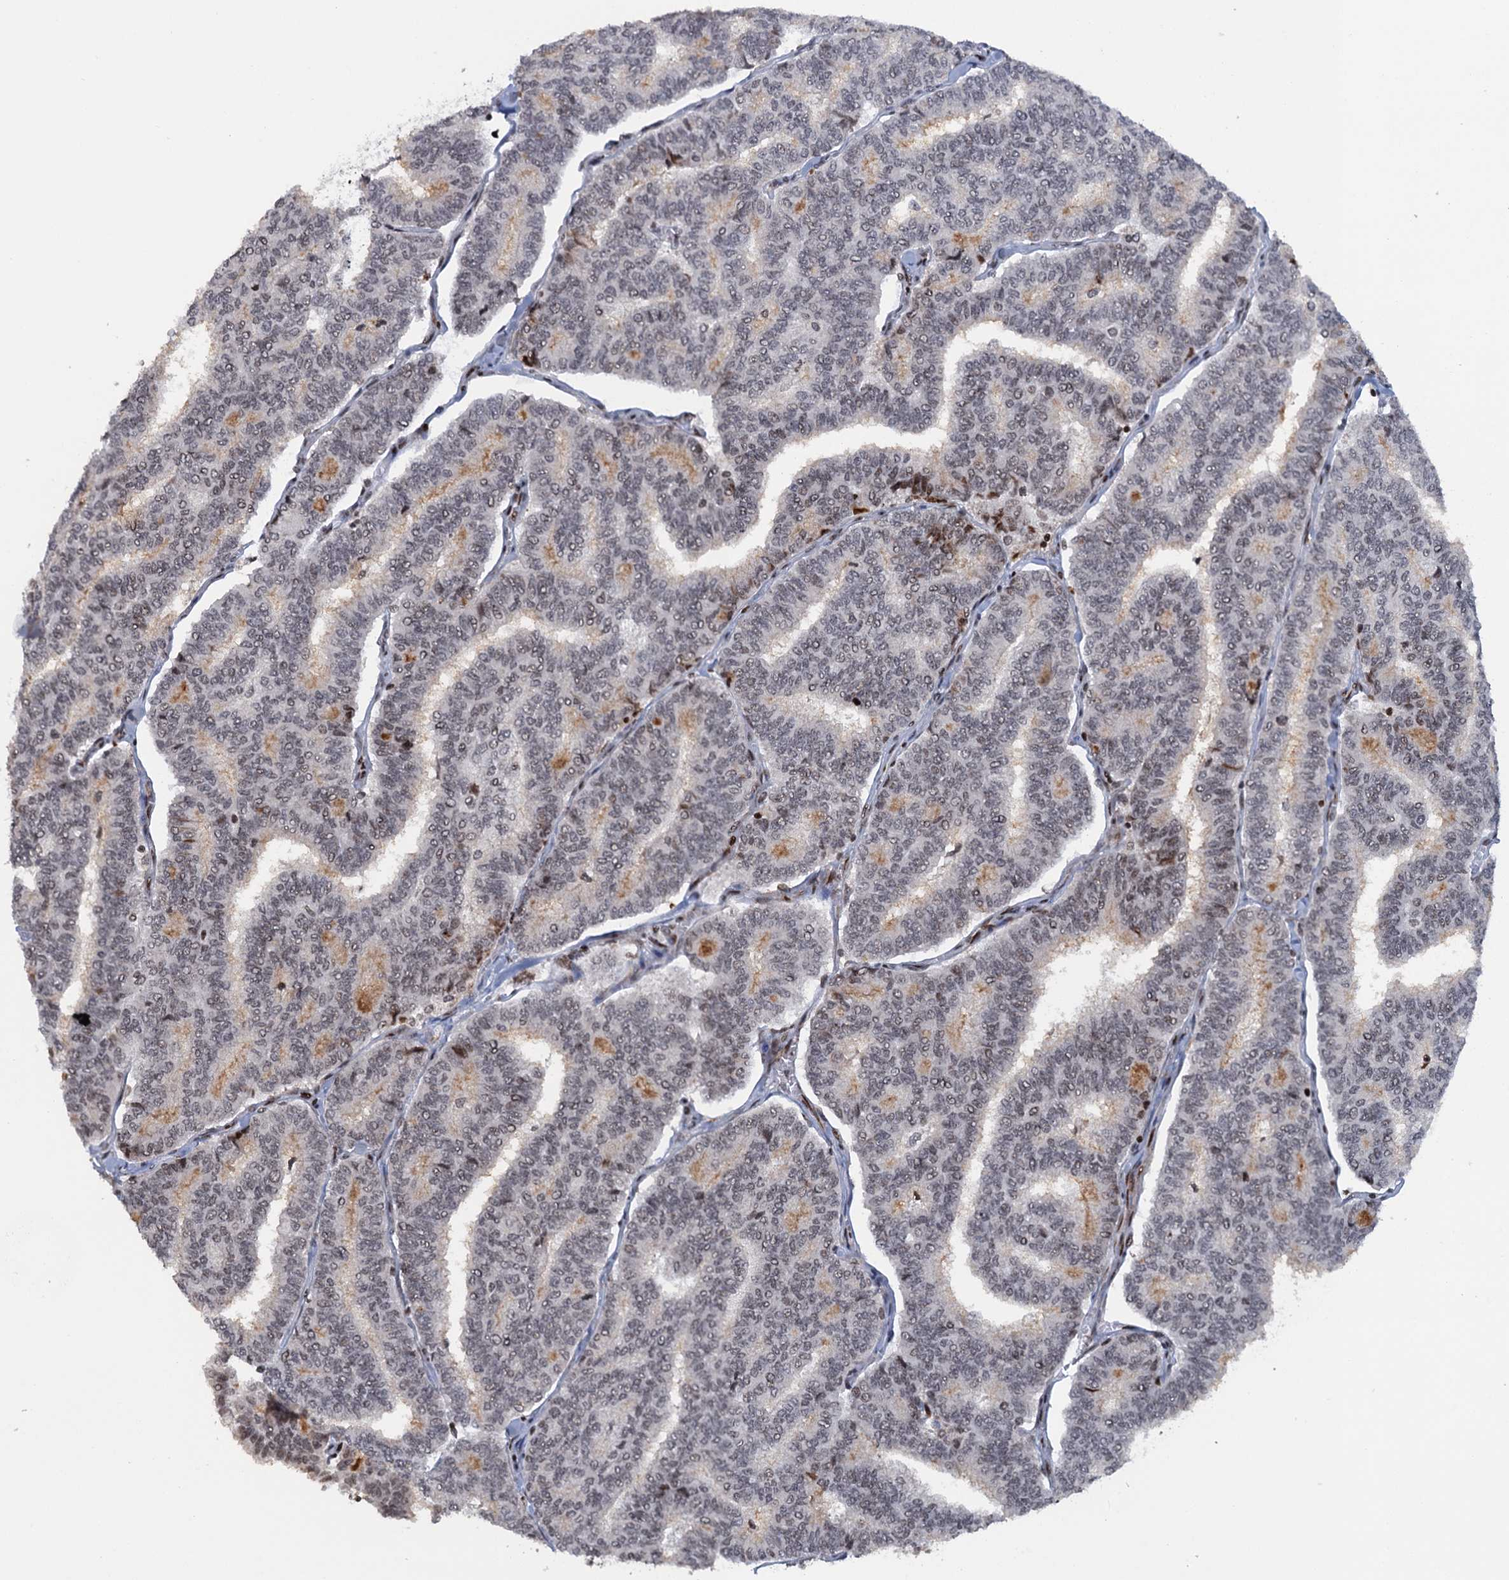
{"staining": {"intensity": "negative", "quantity": "none", "location": "none"}, "tissue": "thyroid cancer", "cell_type": "Tumor cells", "image_type": "cancer", "snomed": [{"axis": "morphology", "description": "Papillary adenocarcinoma, NOS"}, {"axis": "topography", "description": "Thyroid gland"}], "caption": "Immunohistochemistry micrograph of neoplastic tissue: human thyroid cancer (papillary adenocarcinoma) stained with DAB (3,3'-diaminobenzidine) displays no significant protein positivity in tumor cells.", "gene": "FYB1", "patient": {"sex": "female", "age": 35}}